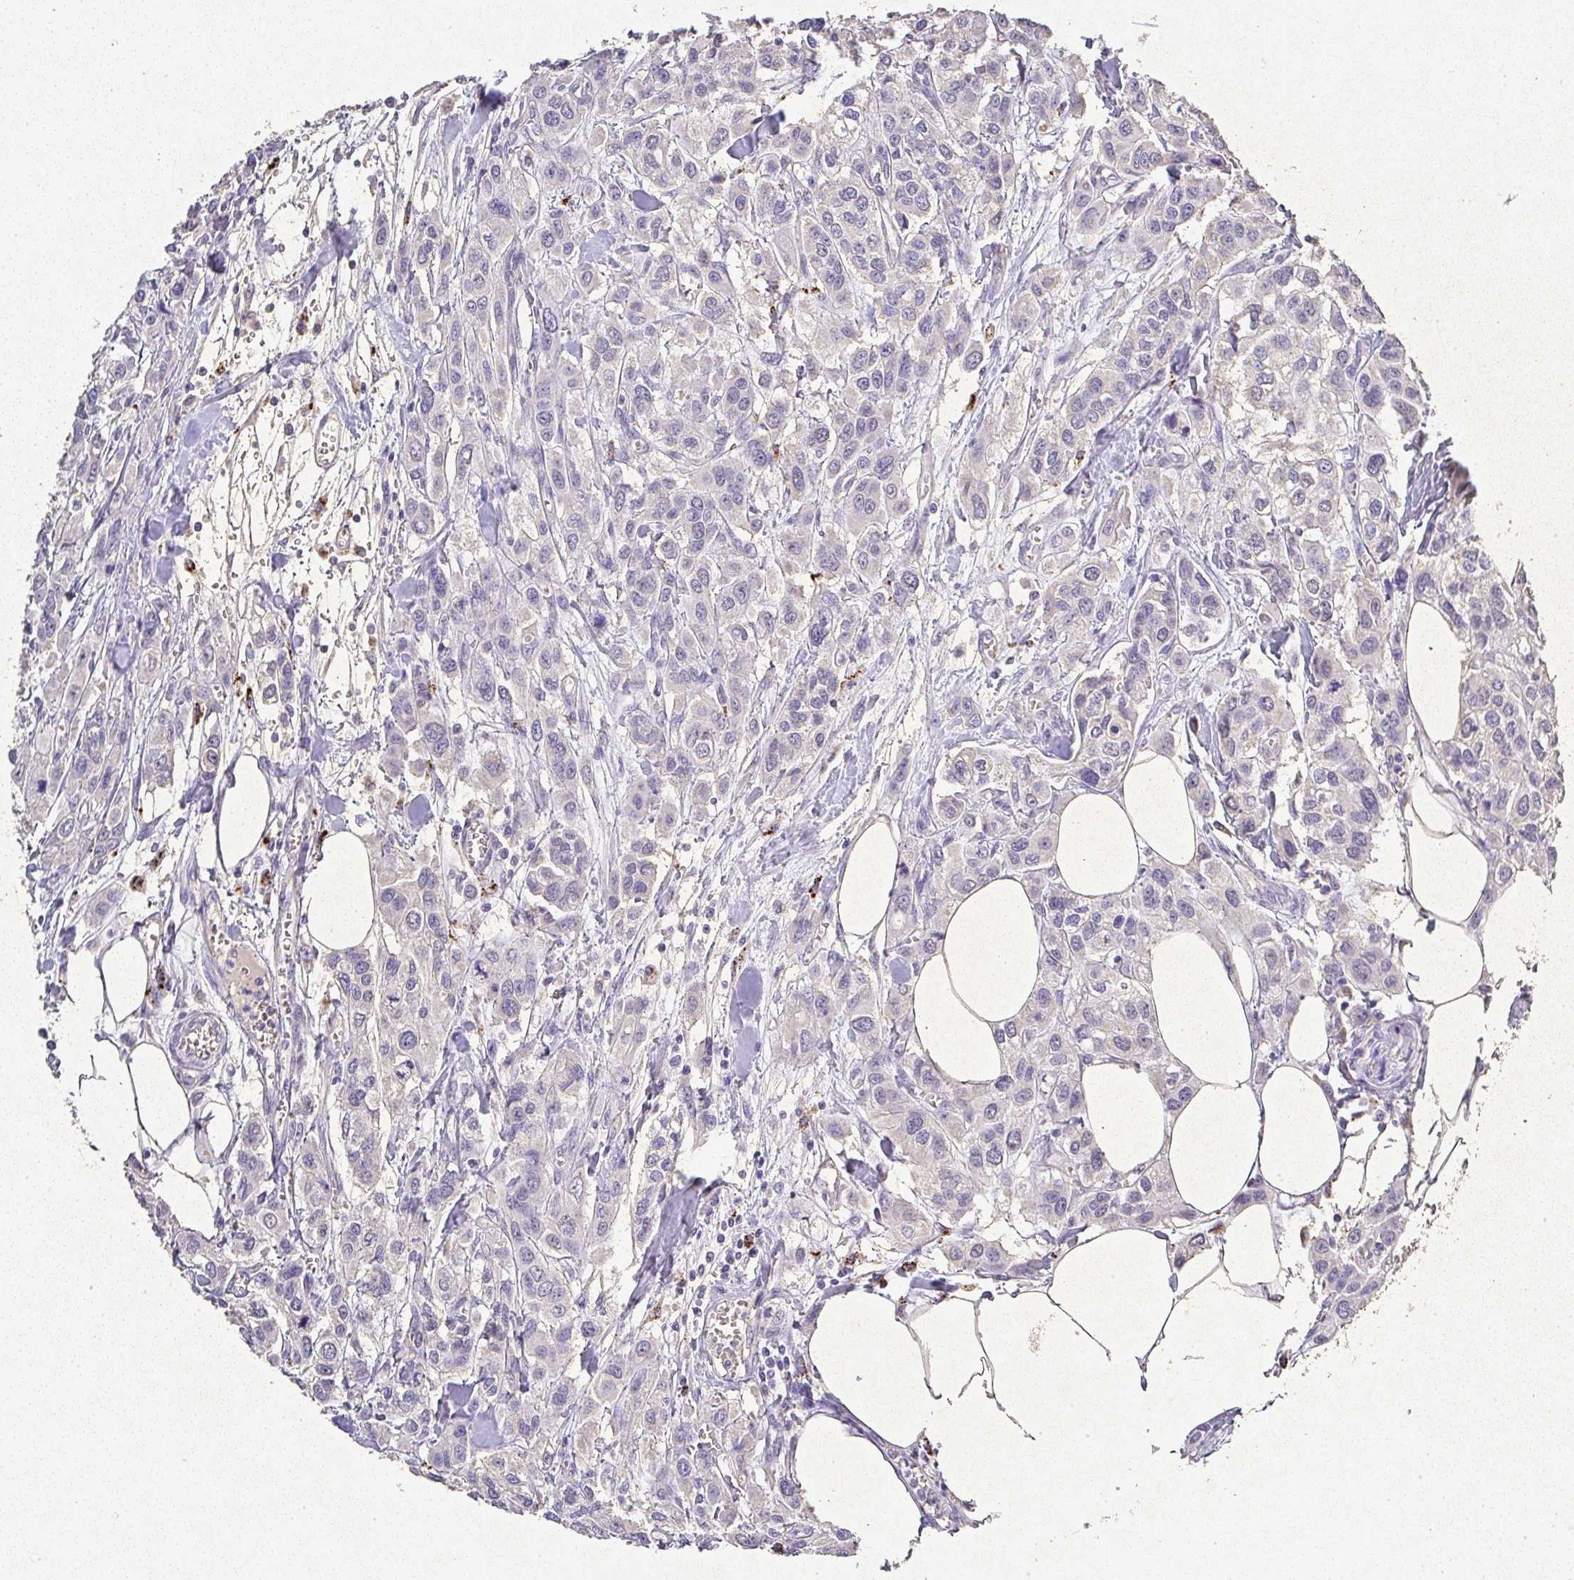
{"staining": {"intensity": "negative", "quantity": "none", "location": "none"}, "tissue": "urothelial cancer", "cell_type": "Tumor cells", "image_type": "cancer", "snomed": [{"axis": "morphology", "description": "Urothelial carcinoma, High grade"}, {"axis": "topography", "description": "Urinary bladder"}], "caption": "The photomicrograph displays no significant staining in tumor cells of high-grade urothelial carcinoma.", "gene": "RPS2", "patient": {"sex": "male", "age": 67}}